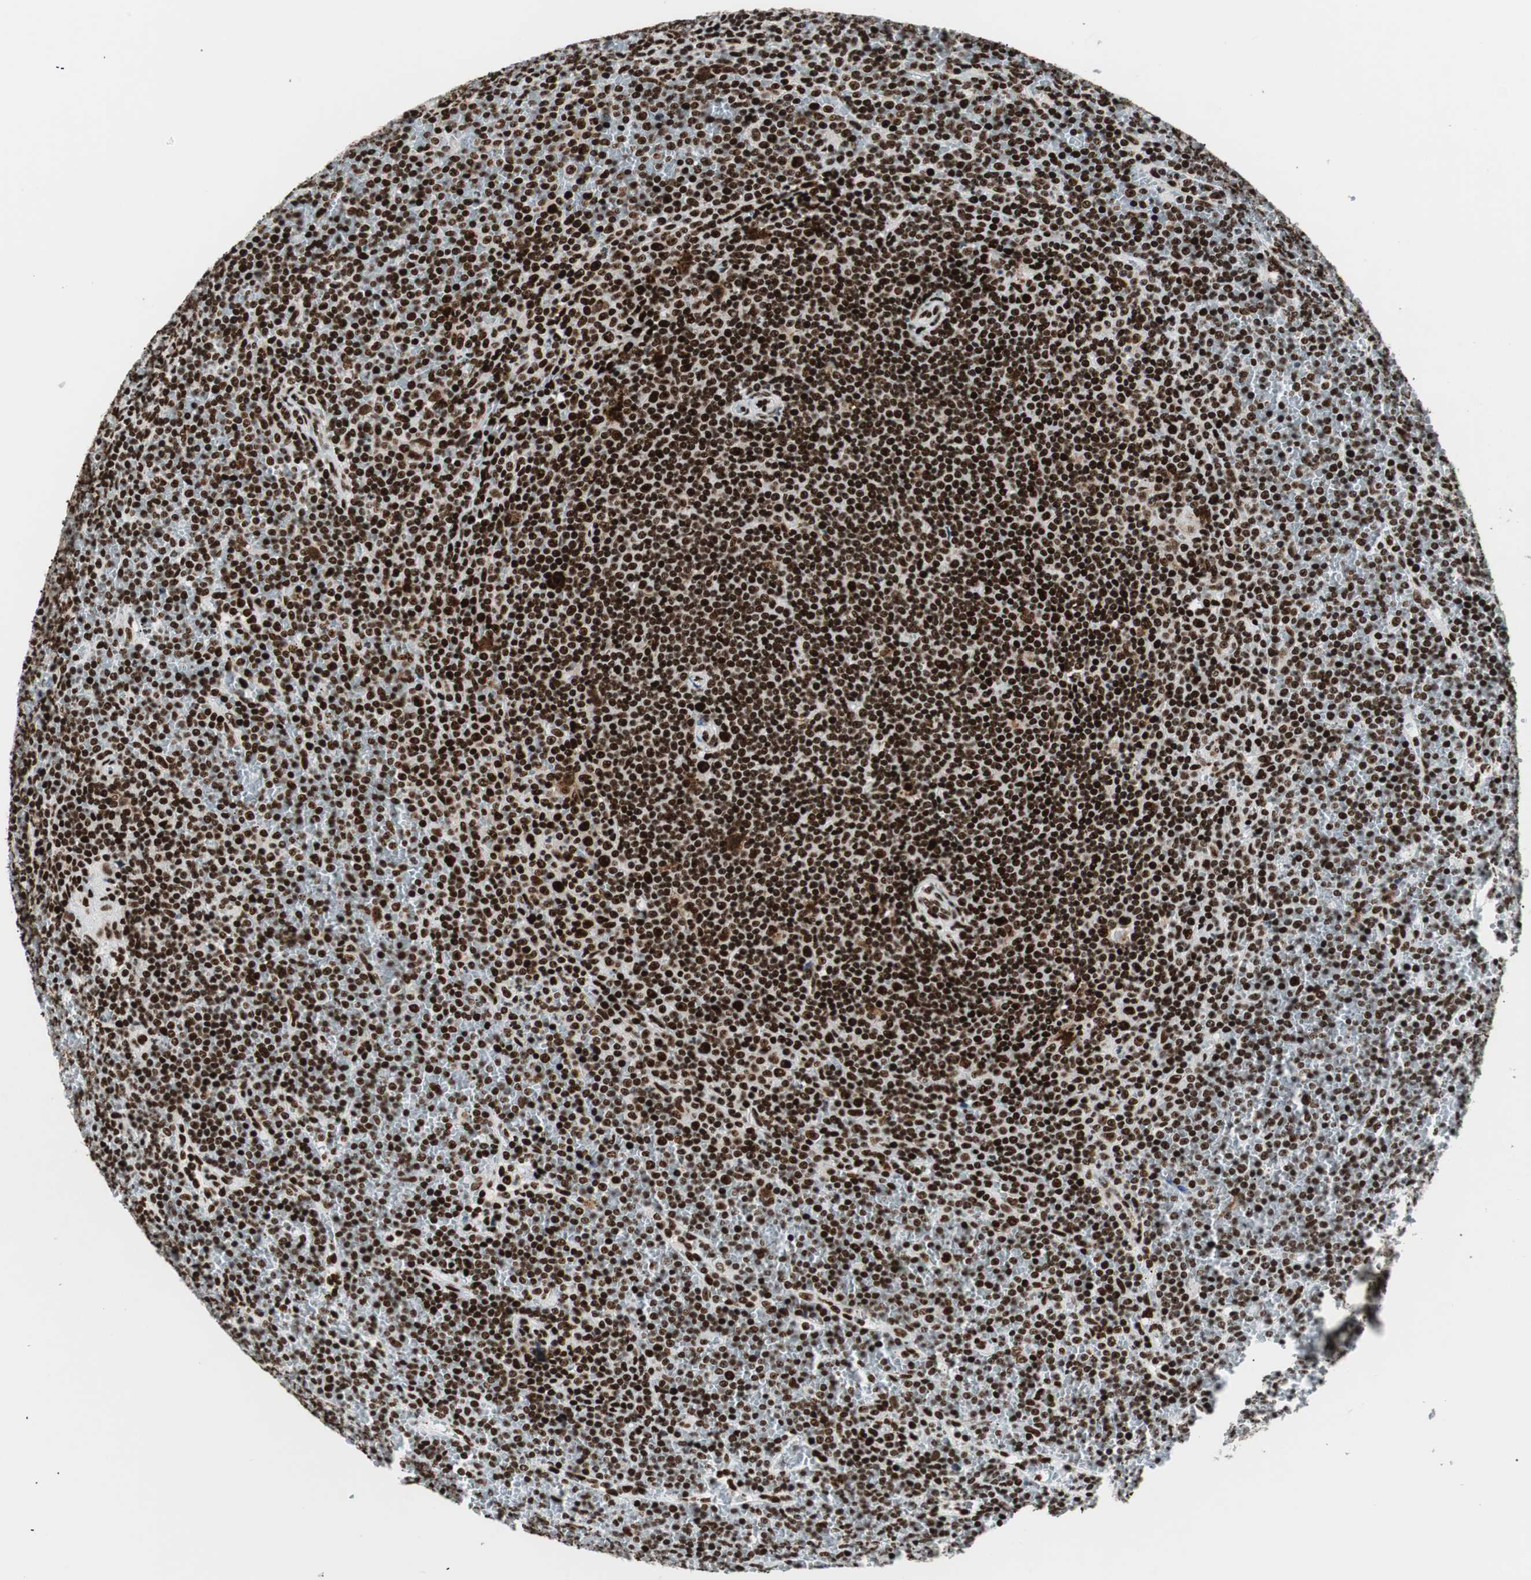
{"staining": {"intensity": "strong", "quantity": ">75%", "location": "nuclear"}, "tissue": "lymphoma", "cell_type": "Tumor cells", "image_type": "cancer", "snomed": [{"axis": "morphology", "description": "Malignant lymphoma, non-Hodgkin's type, Low grade"}, {"axis": "topography", "description": "Spleen"}], "caption": "A micrograph showing strong nuclear positivity in about >75% of tumor cells in low-grade malignant lymphoma, non-Hodgkin's type, as visualized by brown immunohistochemical staining.", "gene": "NCL", "patient": {"sex": "female", "age": 19}}